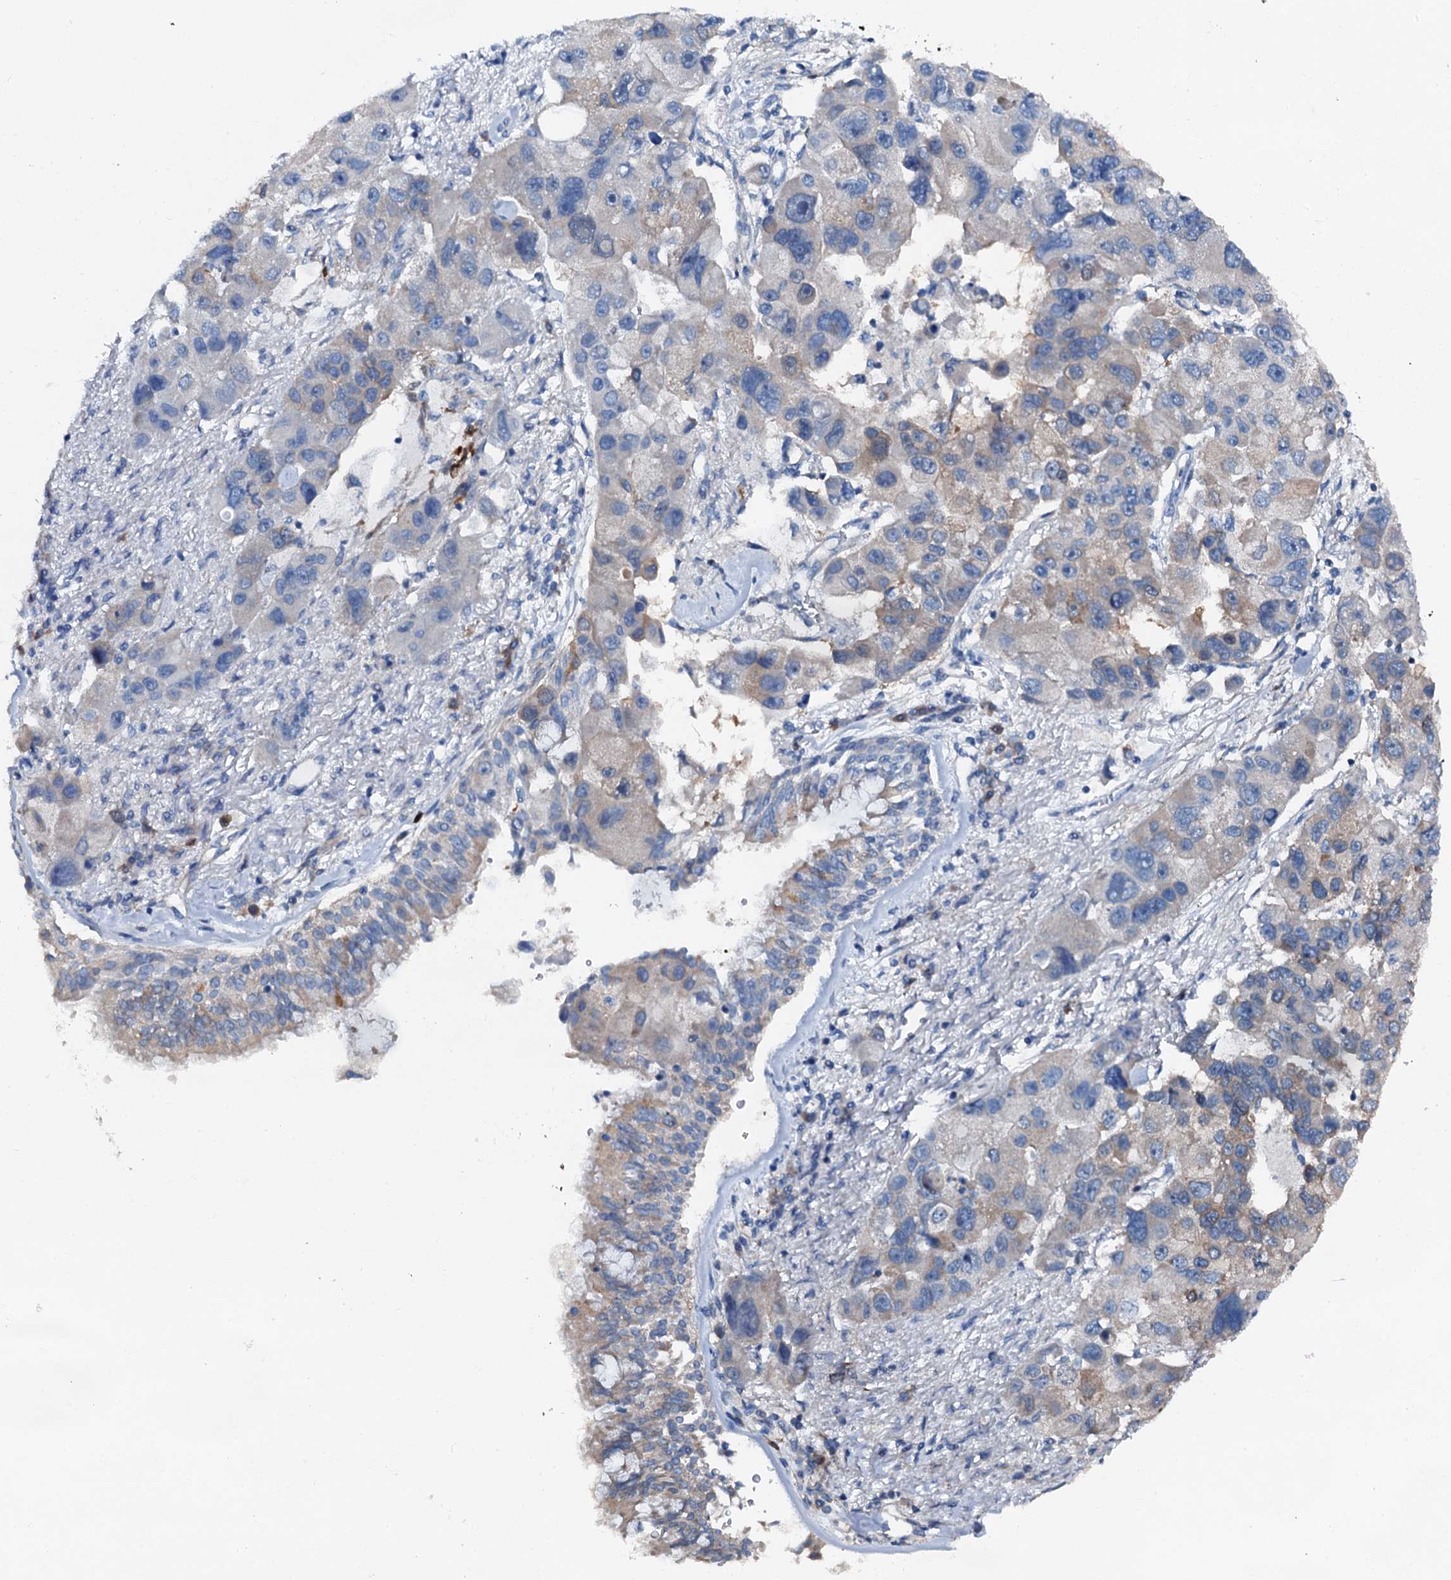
{"staining": {"intensity": "weak", "quantity": "<25%", "location": "cytoplasmic/membranous"}, "tissue": "lung cancer", "cell_type": "Tumor cells", "image_type": "cancer", "snomed": [{"axis": "morphology", "description": "Adenocarcinoma, NOS"}, {"axis": "topography", "description": "Lung"}], "caption": "The IHC histopathology image has no significant positivity in tumor cells of lung cancer (adenocarcinoma) tissue. (DAB (3,3'-diaminobenzidine) immunohistochemistry (IHC), high magnification).", "gene": "GFOD2", "patient": {"sex": "female", "age": 54}}